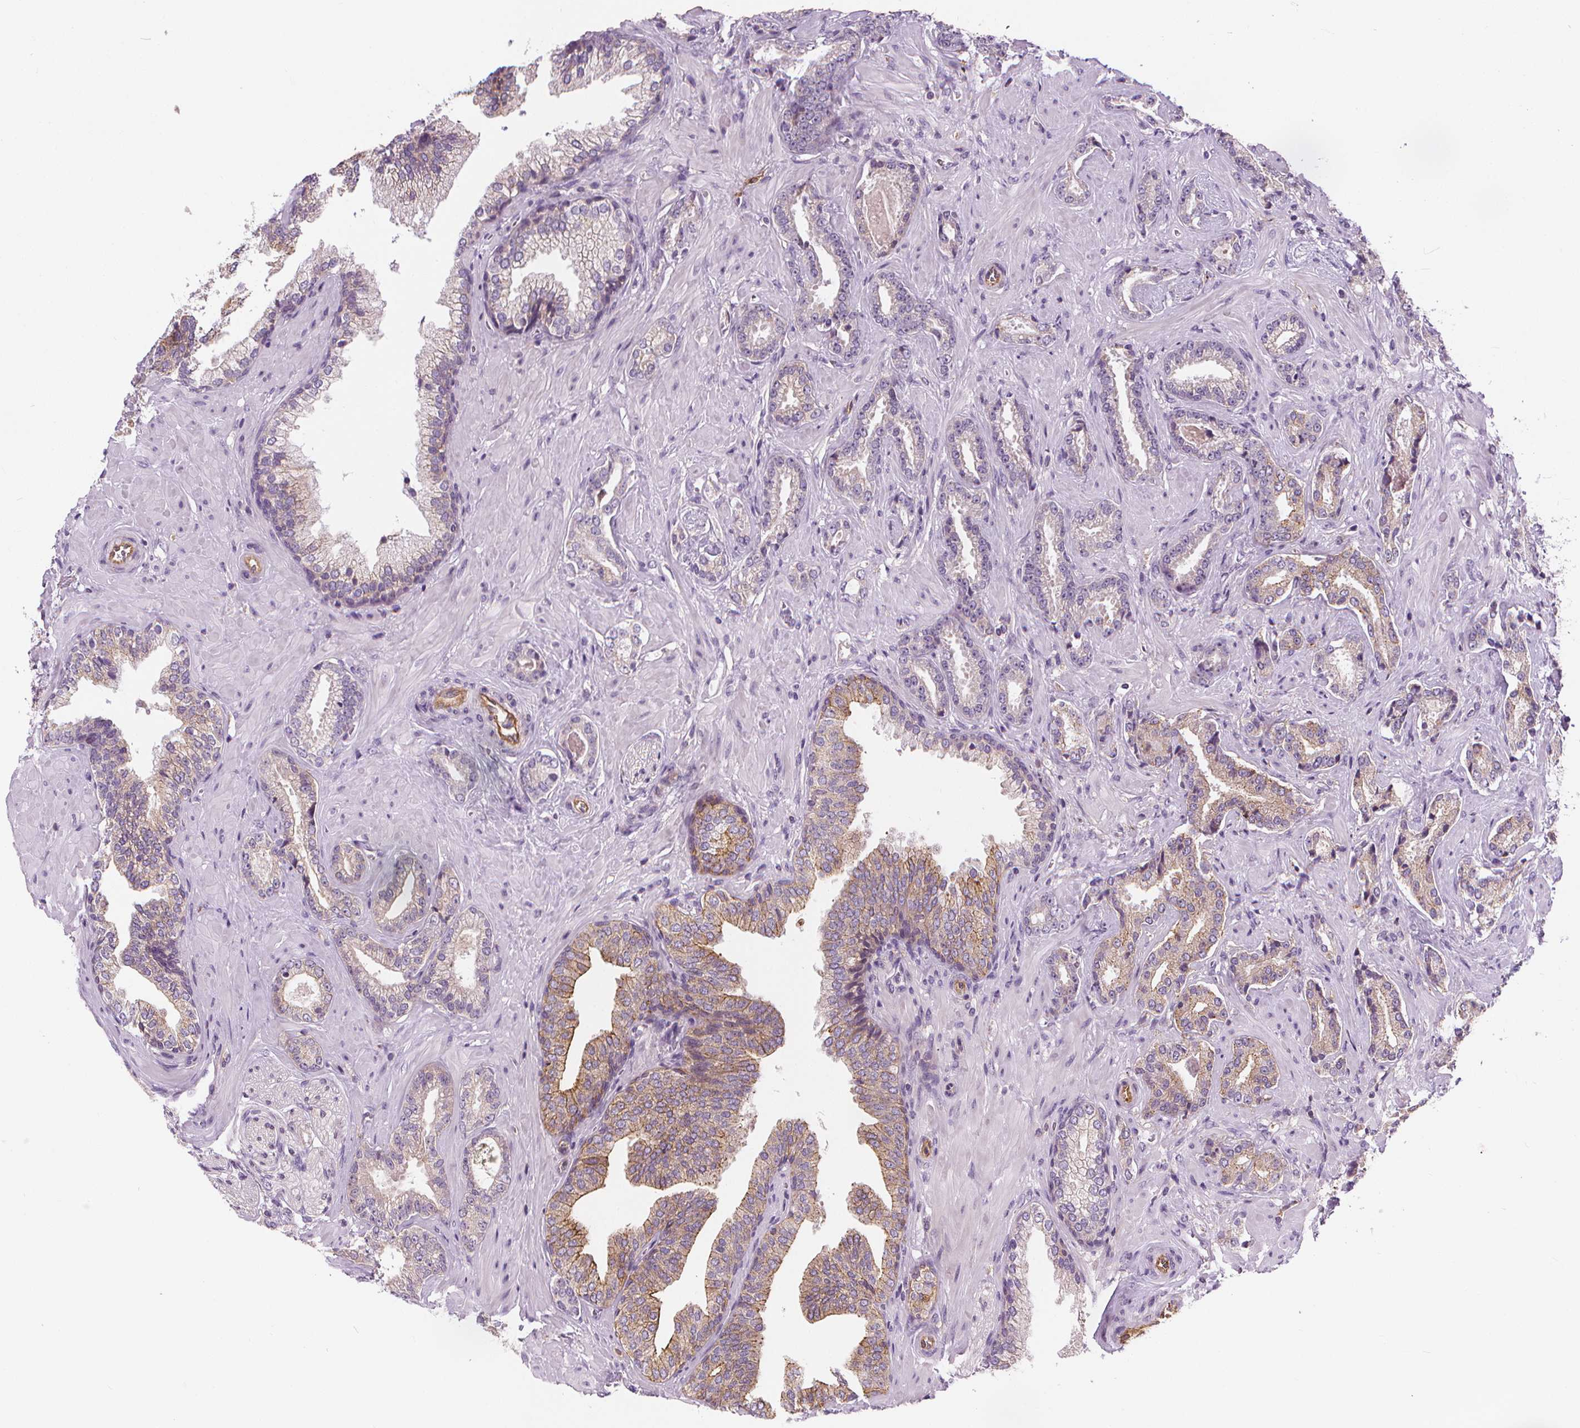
{"staining": {"intensity": "weak", "quantity": ">75%", "location": "cytoplasmic/membranous"}, "tissue": "prostate cancer", "cell_type": "Tumor cells", "image_type": "cancer", "snomed": [{"axis": "morphology", "description": "Adenocarcinoma, Low grade"}, {"axis": "topography", "description": "Prostate"}], "caption": "Weak cytoplasmic/membranous staining is appreciated in approximately >75% of tumor cells in prostate cancer (adenocarcinoma (low-grade)).", "gene": "RAB20", "patient": {"sex": "male", "age": 61}}